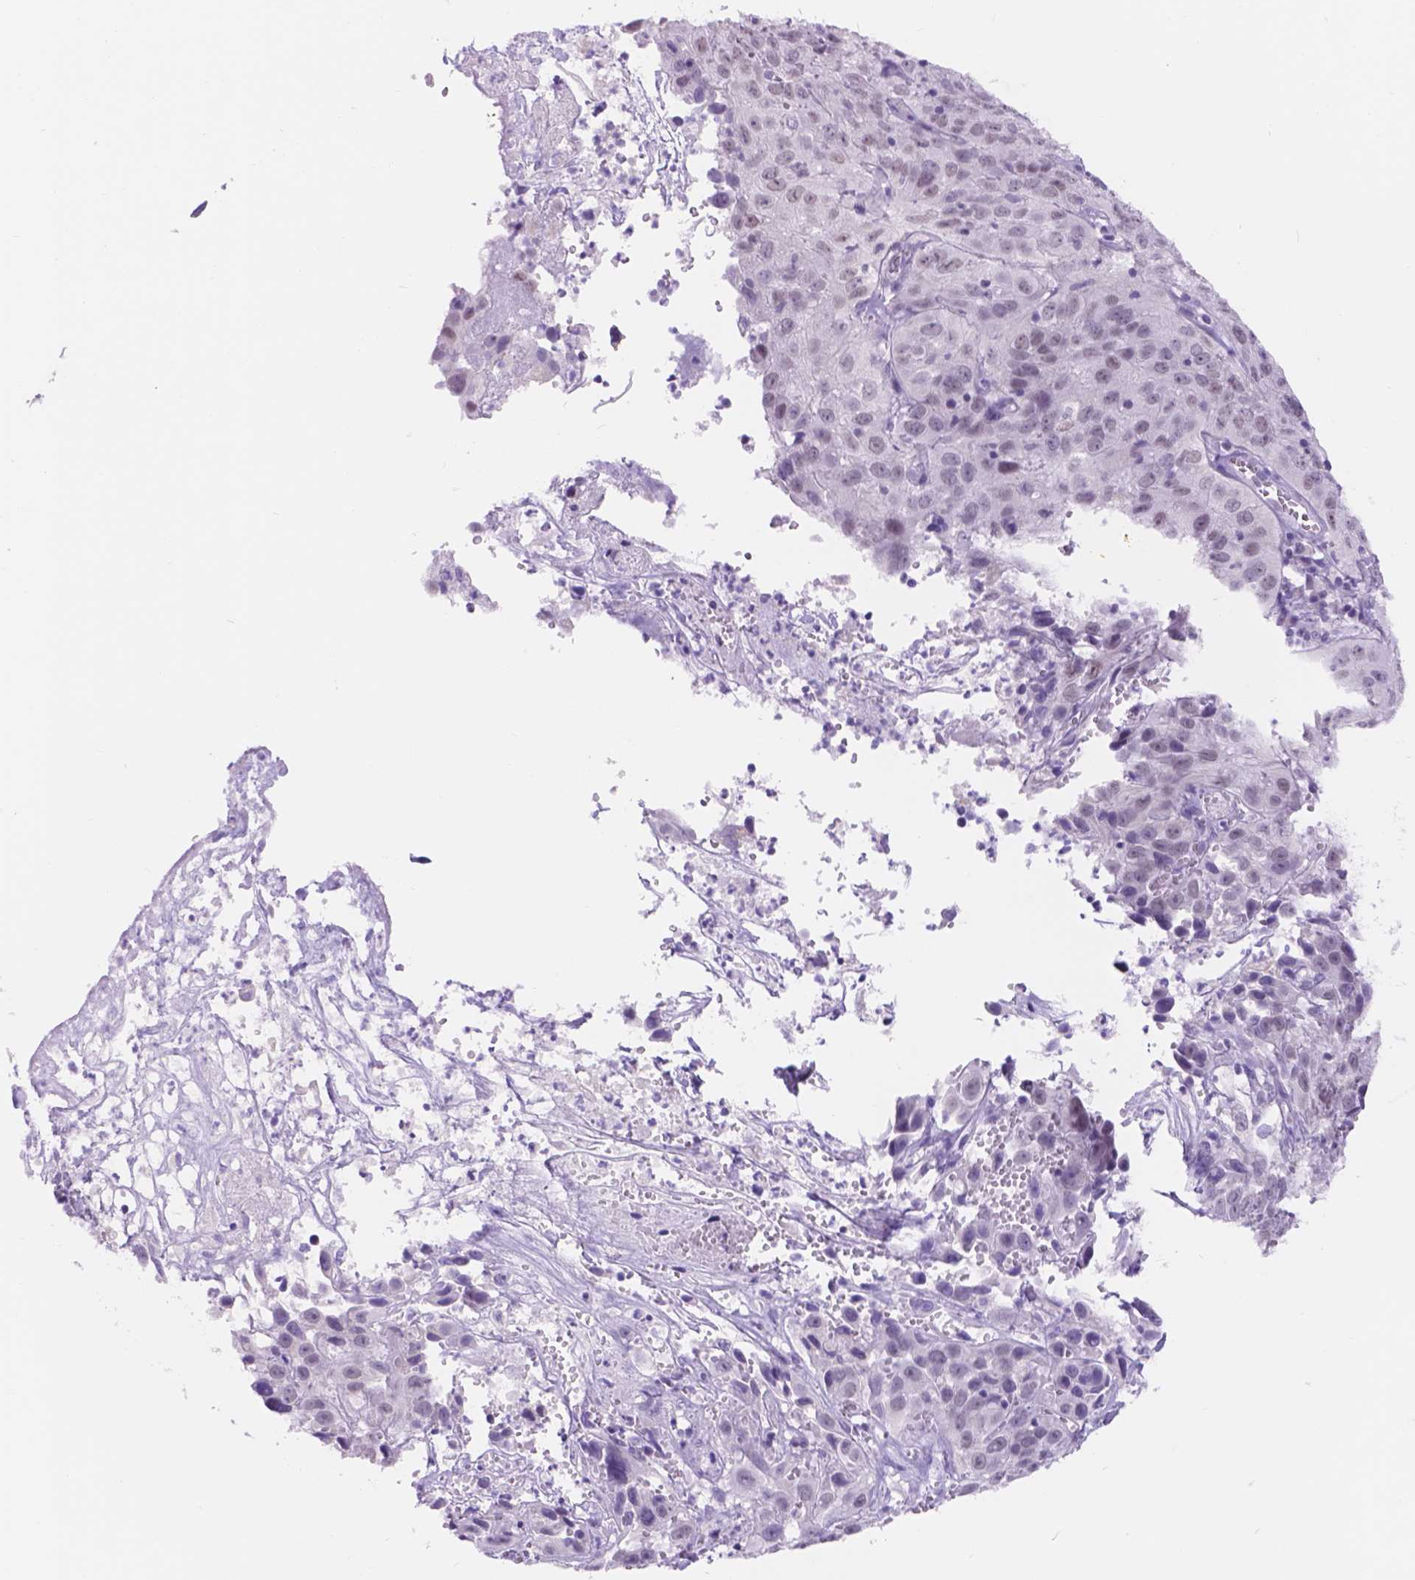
{"staining": {"intensity": "negative", "quantity": "none", "location": "none"}, "tissue": "cervical cancer", "cell_type": "Tumor cells", "image_type": "cancer", "snomed": [{"axis": "morphology", "description": "Squamous cell carcinoma, NOS"}, {"axis": "topography", "description": "Cervix"}], "caption": "IHC of human cervical squamous cell carcinoma demonstrates no staining in tumor cells.", "gene": "DCC", "patient": {"sex": "female", "age": 32}}